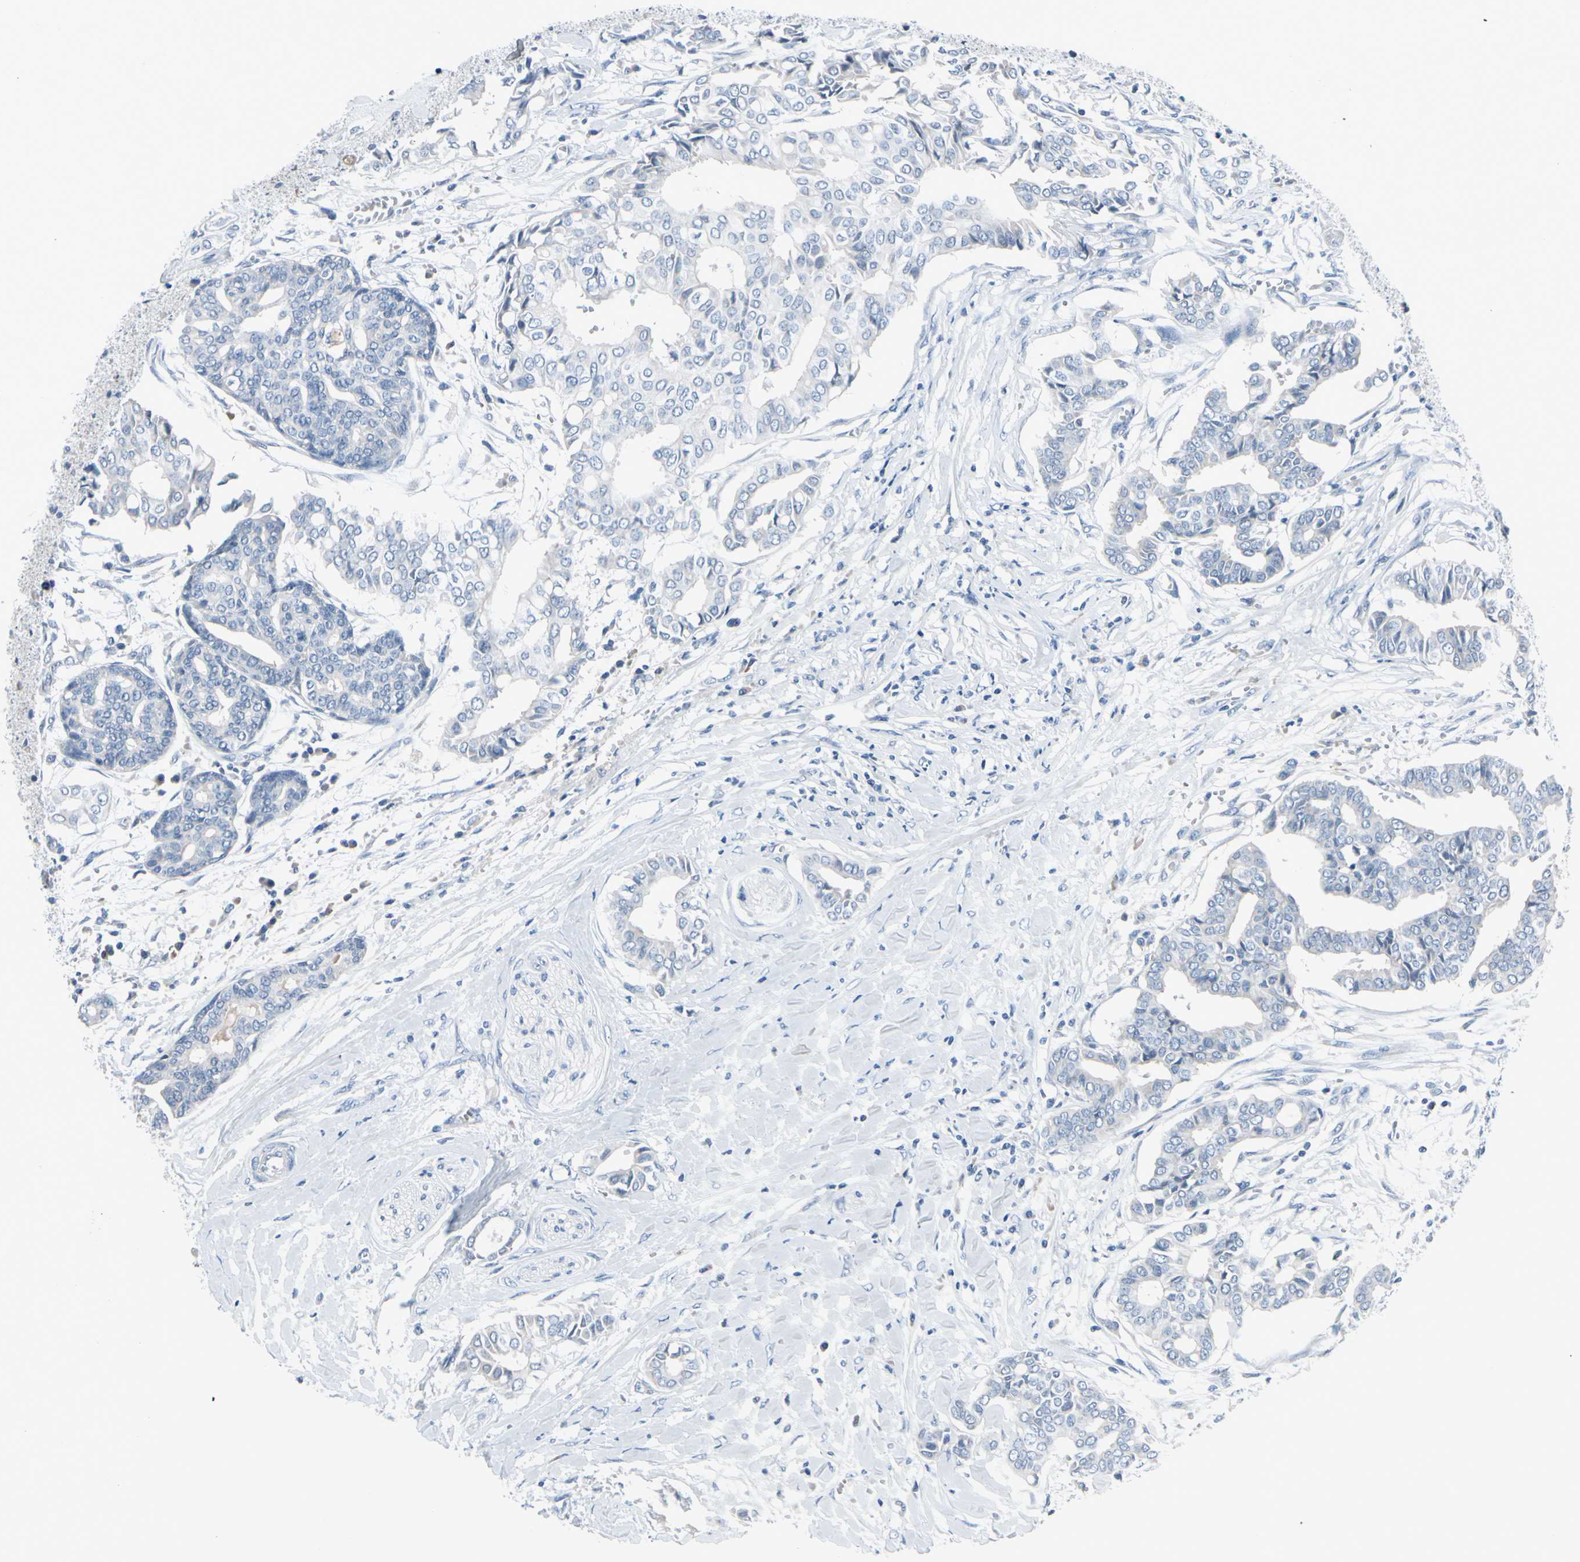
{"staining": {"intensity": "negative", "quantity": "none", "location": "none"}, "tissue": "head and neck cancer", "cell_type": "Tumor cells", "image_type": "cancer", "snomed": [{"axis": "morphology", "description": "Adenocarcinoma, NOS"}, {"axis": "topography", "description": "Salivary gland"}, {"axis": "topography", "description": "Head-Neck"}], "caption": "High power microscopy photomicrograph of an immunohistochemistry (IHC) image of head and neck cancer, revealing no significant positivity in tumor cells.", "gene": "PGR", "patient": {"sex": "female", "age": 59}}